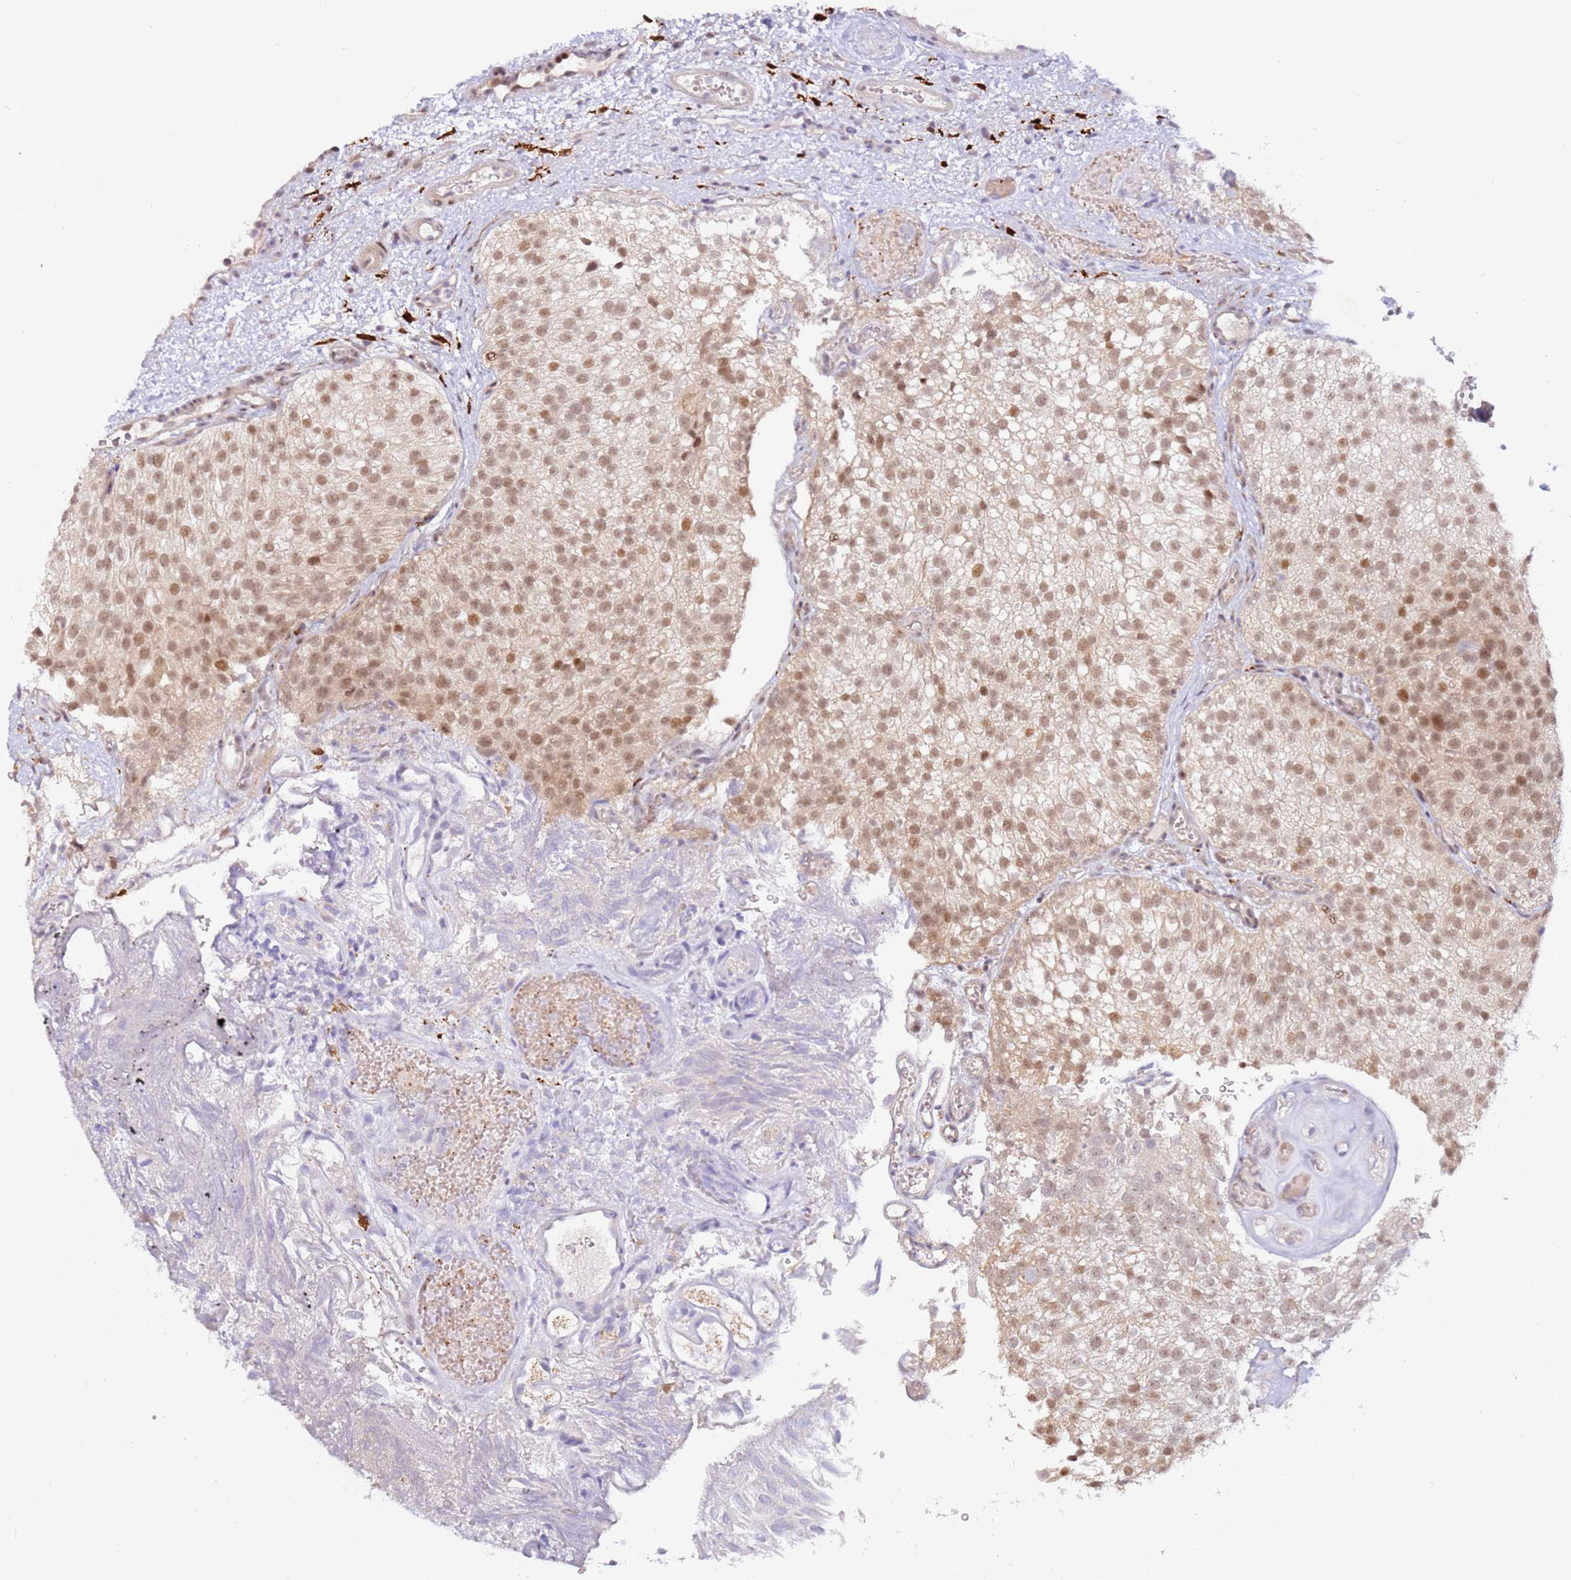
{"staining": {"intensity": "moderate", "quantity": "25%-75%", "location": "nuclear"}, "tissue": "urothelial cancer", "cell_type": "Tumor cells", "image_type": "cancer", "snomed": [{"axis": "morphology", "description": "Urothelial carcinoma, Low grade"}, {"axis": "topography", "description": "Urinary bladder"}], "caption": "Urothelial carcinoma (low-grade) tissue shows moderate nuclear staining in about 25%-75% of tumor cells, visualized by immunohistochemistry. (Brightfield microscopy of DAB IHC at high magnification).", "gene": "LGALSL", "patient": {"sex": "male", "age": 78}}